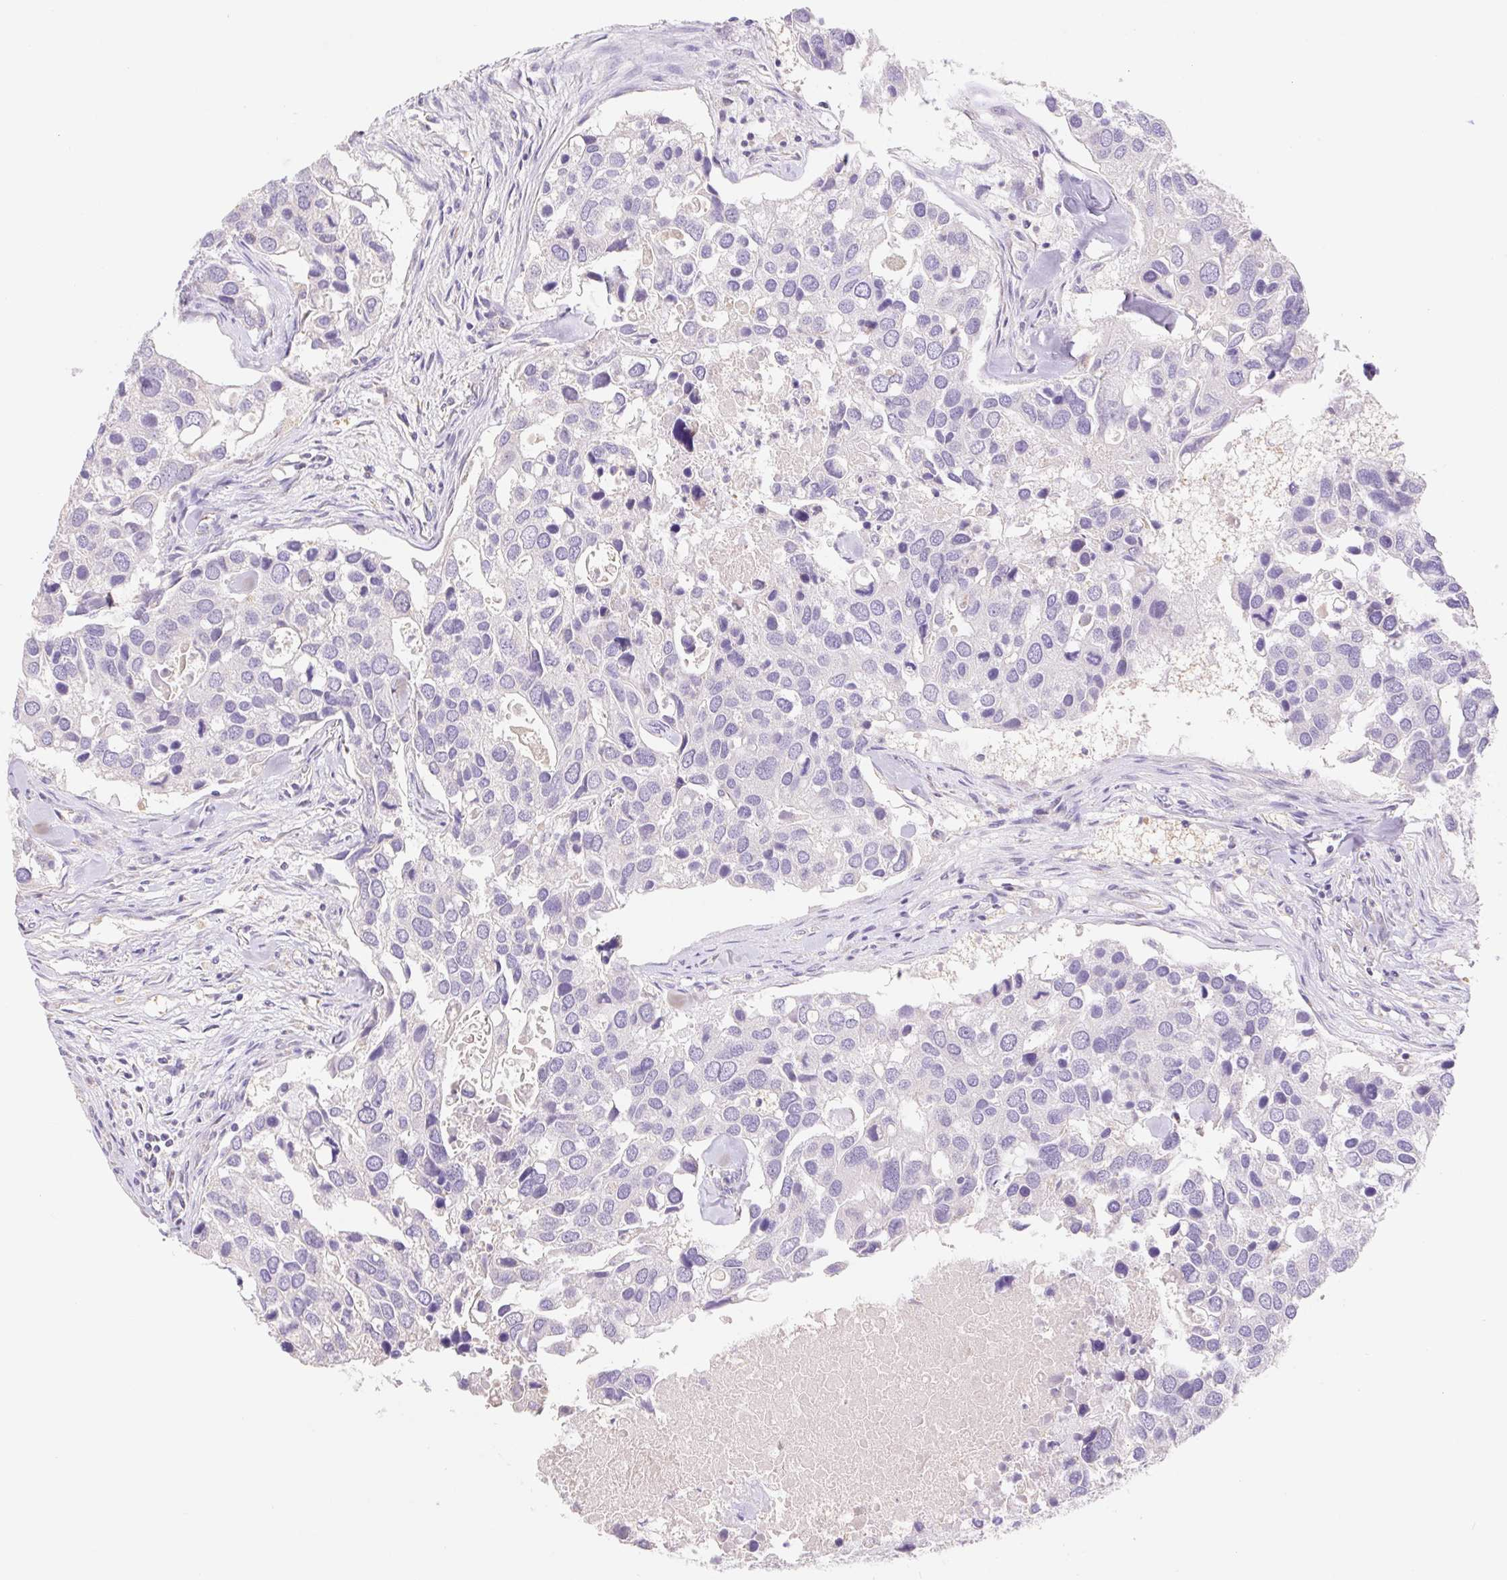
{"staining": {"intensity": "negative", "quantity": "none", "location": "none"}, "tissue": "breast cancer", "cell_type": "Tumor cells", "image_type": "cancer", "snomed": [{"axis": "morphology", "description": "Duct carcinoma"}, {"axis": "topography", "description": "Breast"}], "caption": "A micrograph of breast cancer stained for a protein exhibits no brown staining in tumor cells. The staining is performed using DAB (3,3'-diaminobenzidine) brown chromogen with nuclei counter-stained in using hematoxylin.", "gene": "FKBP6", "patient": {"sex": "female", "age": 83}}